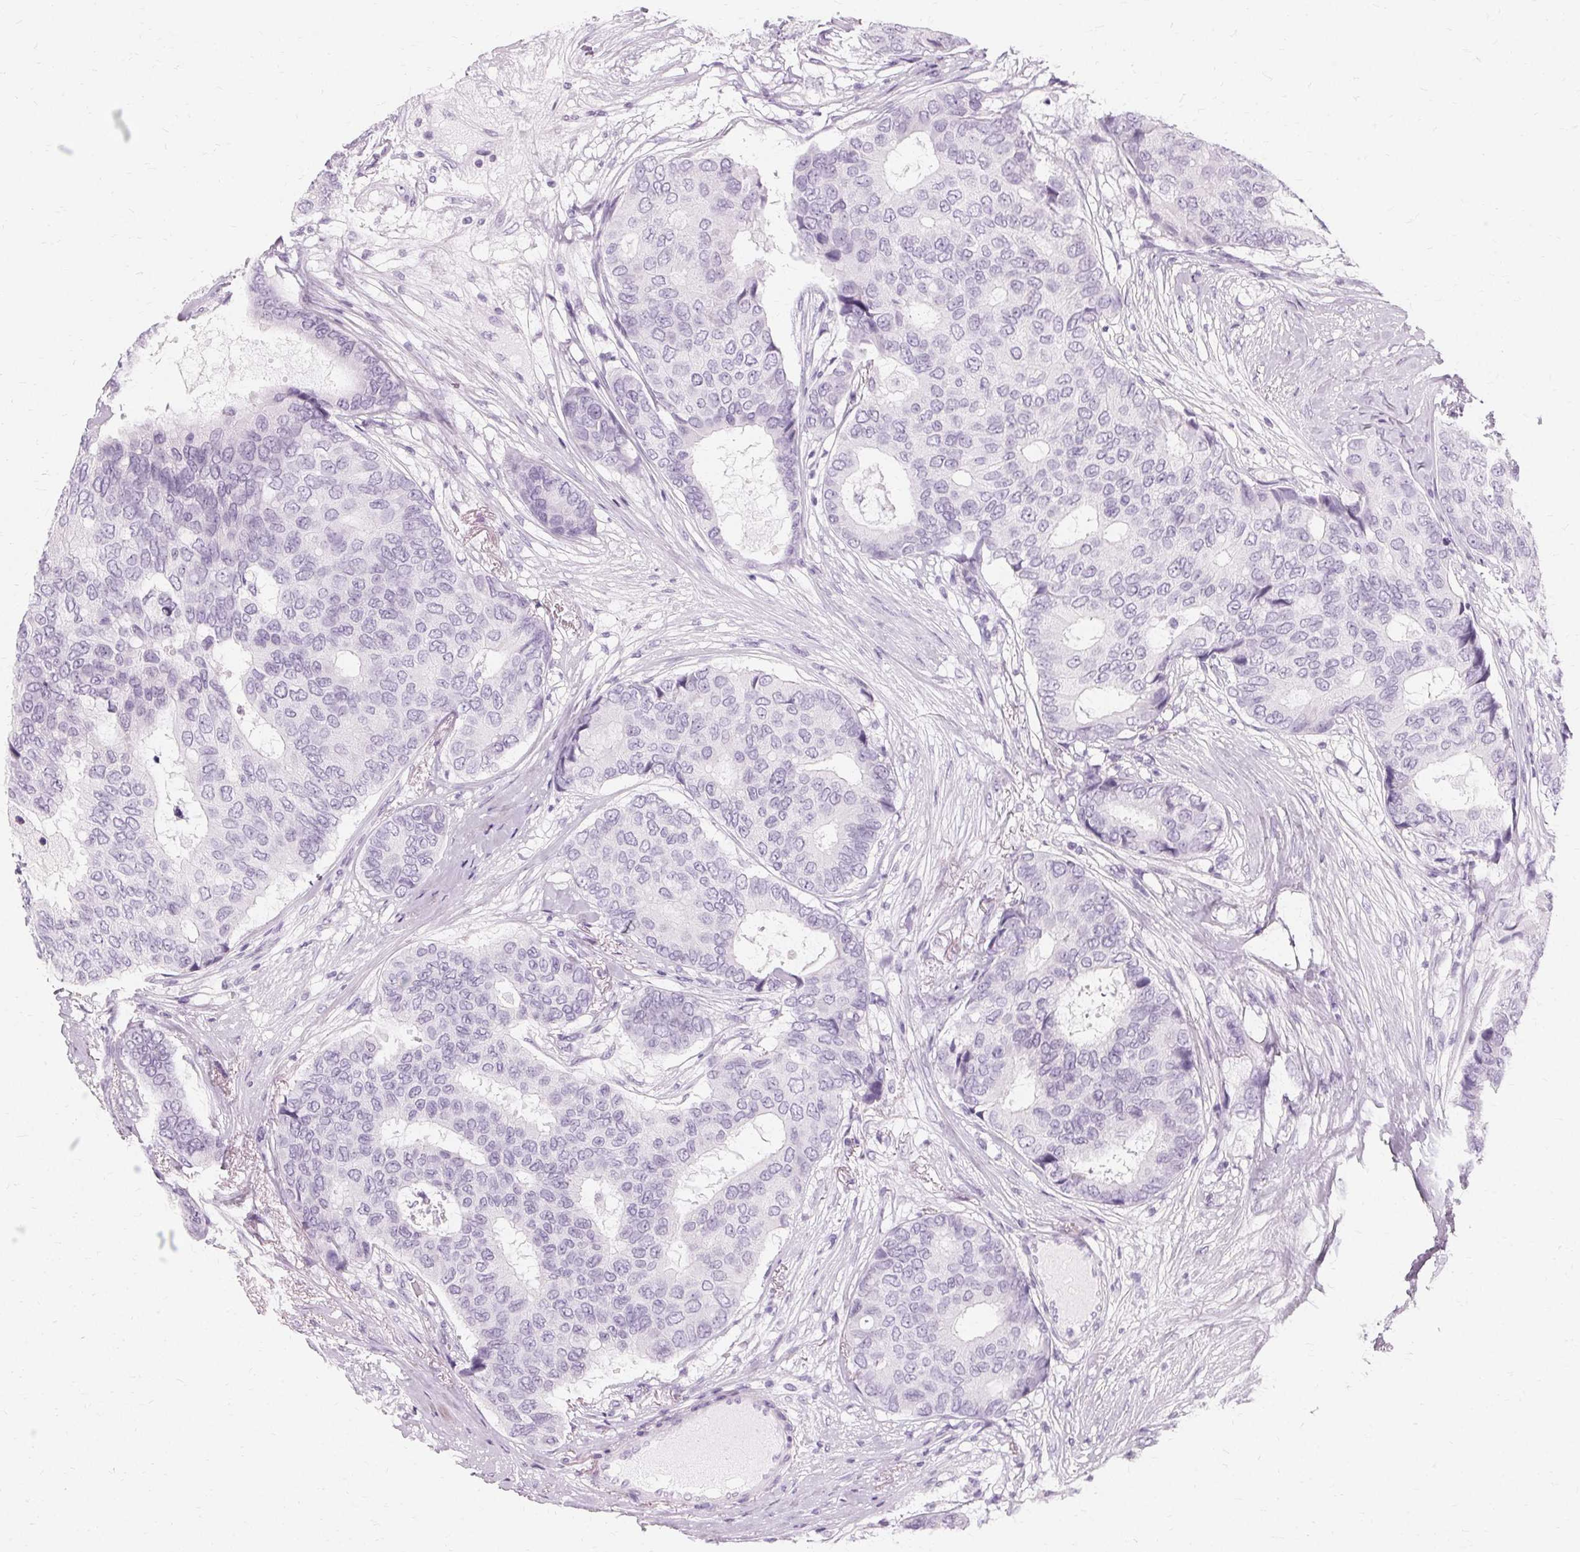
{"staining": {"intensity": "negative", "quantity": "none", "location": "none"}, "tissue": "breast cancer", "cell_type": "Tumor cells", "image_type": "cancer", "snomed": [{"axis": "morphology", "description": "Duct carcinoma"}, {"axis": "topography", "description": "Breast"}], "caption": "DAB immunohistochemical staining of breast cancer displays no significant positivity in tumor cells.", "gene": "KRT6C", "patient": {"sex": "female", "age": 75}}